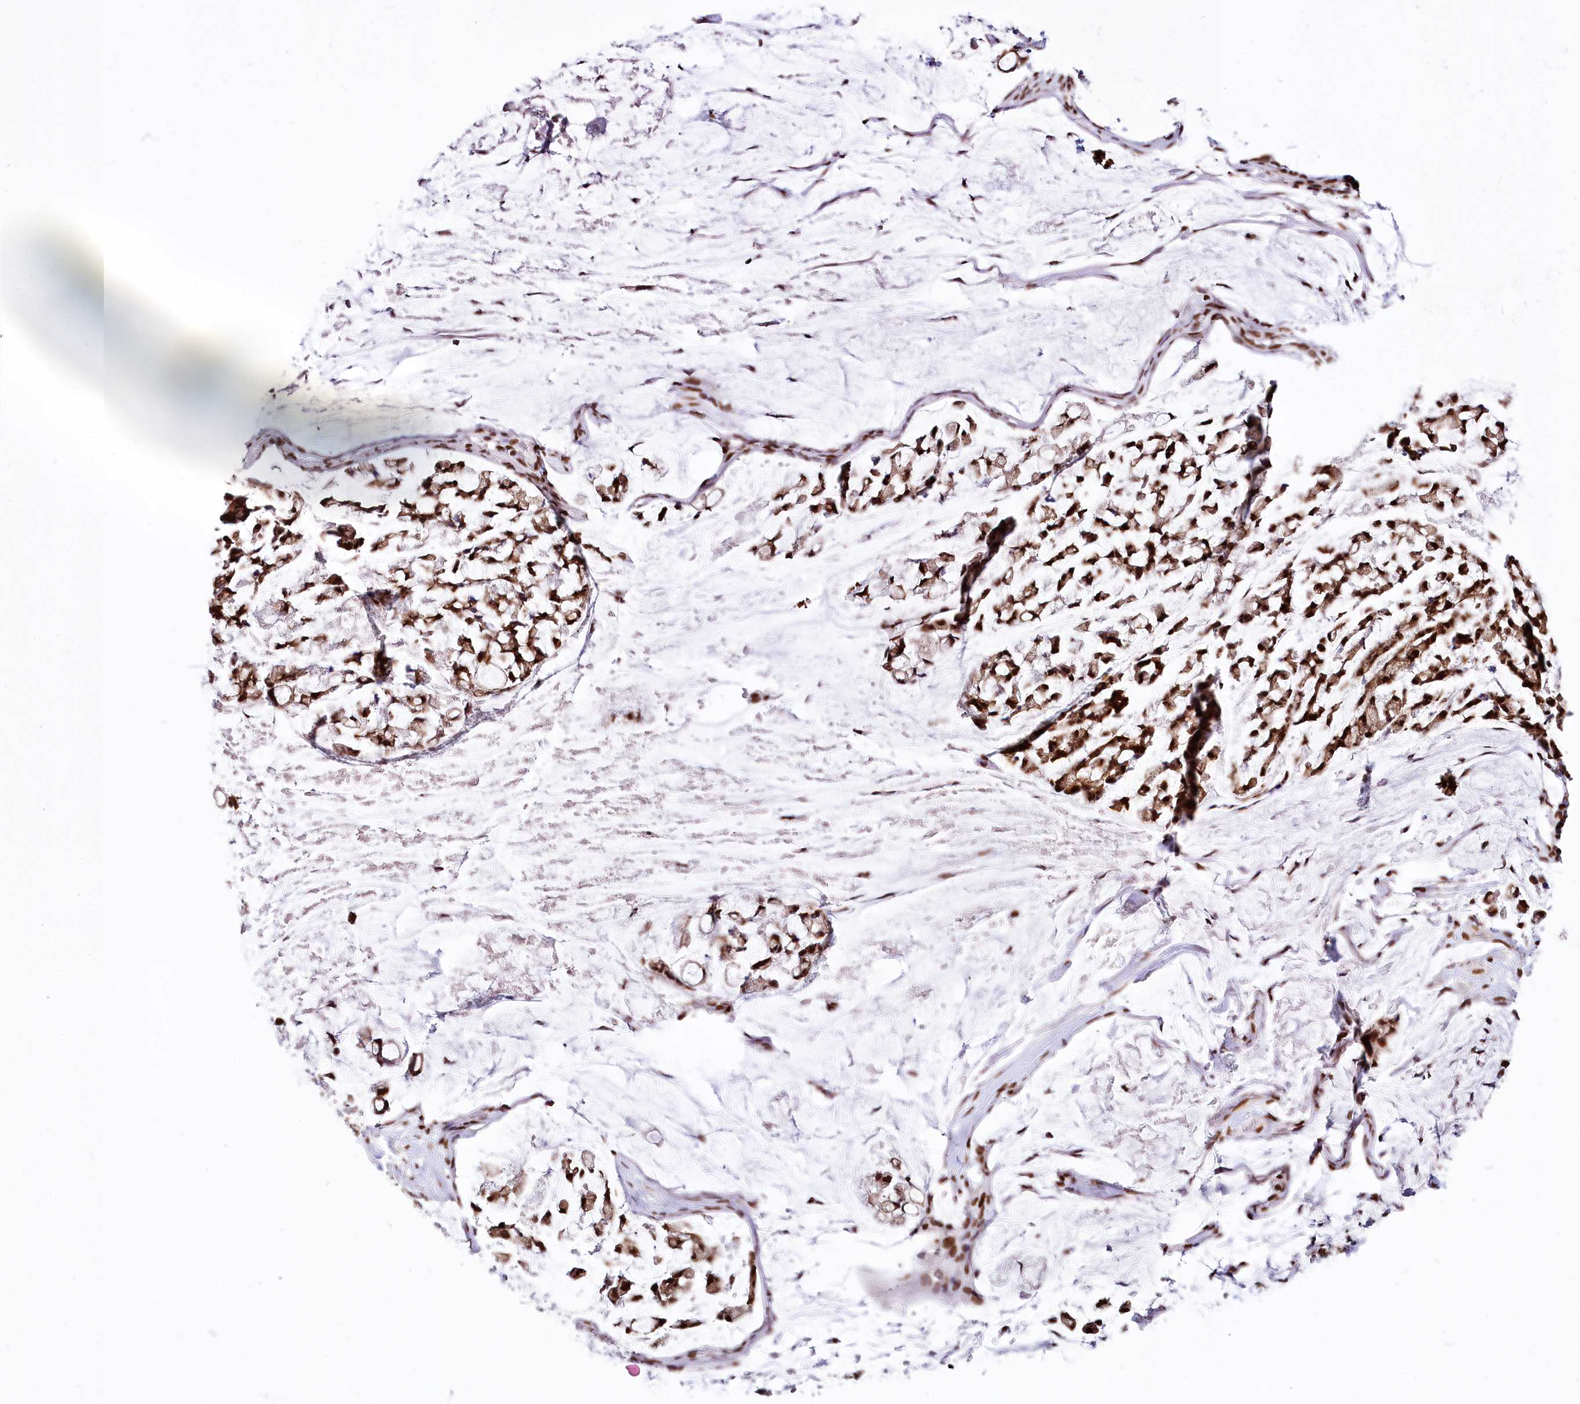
{"staining": {"intensity": "strong", "quantity": ">75%", "location": "cytoplasmic/membranous,nuclear"}, "tissue": "stomach cancer", "cell_type": "Tumor cells", "image_type": "cancer", "snomed": [{"axis": "morphology", "description": "Adenocarcinoma, NOS"}, {"axis": "topography", "description": "Stomach, lower"}], "caption": "The image displays staining of stomach adenocarcinoma, revealing strong cytoplasmic/membranous and nuclear protein expression (brown color) within tumor cells.", "gene": "SMARCE1", "patient": {"sex": "male", "age": 67}}